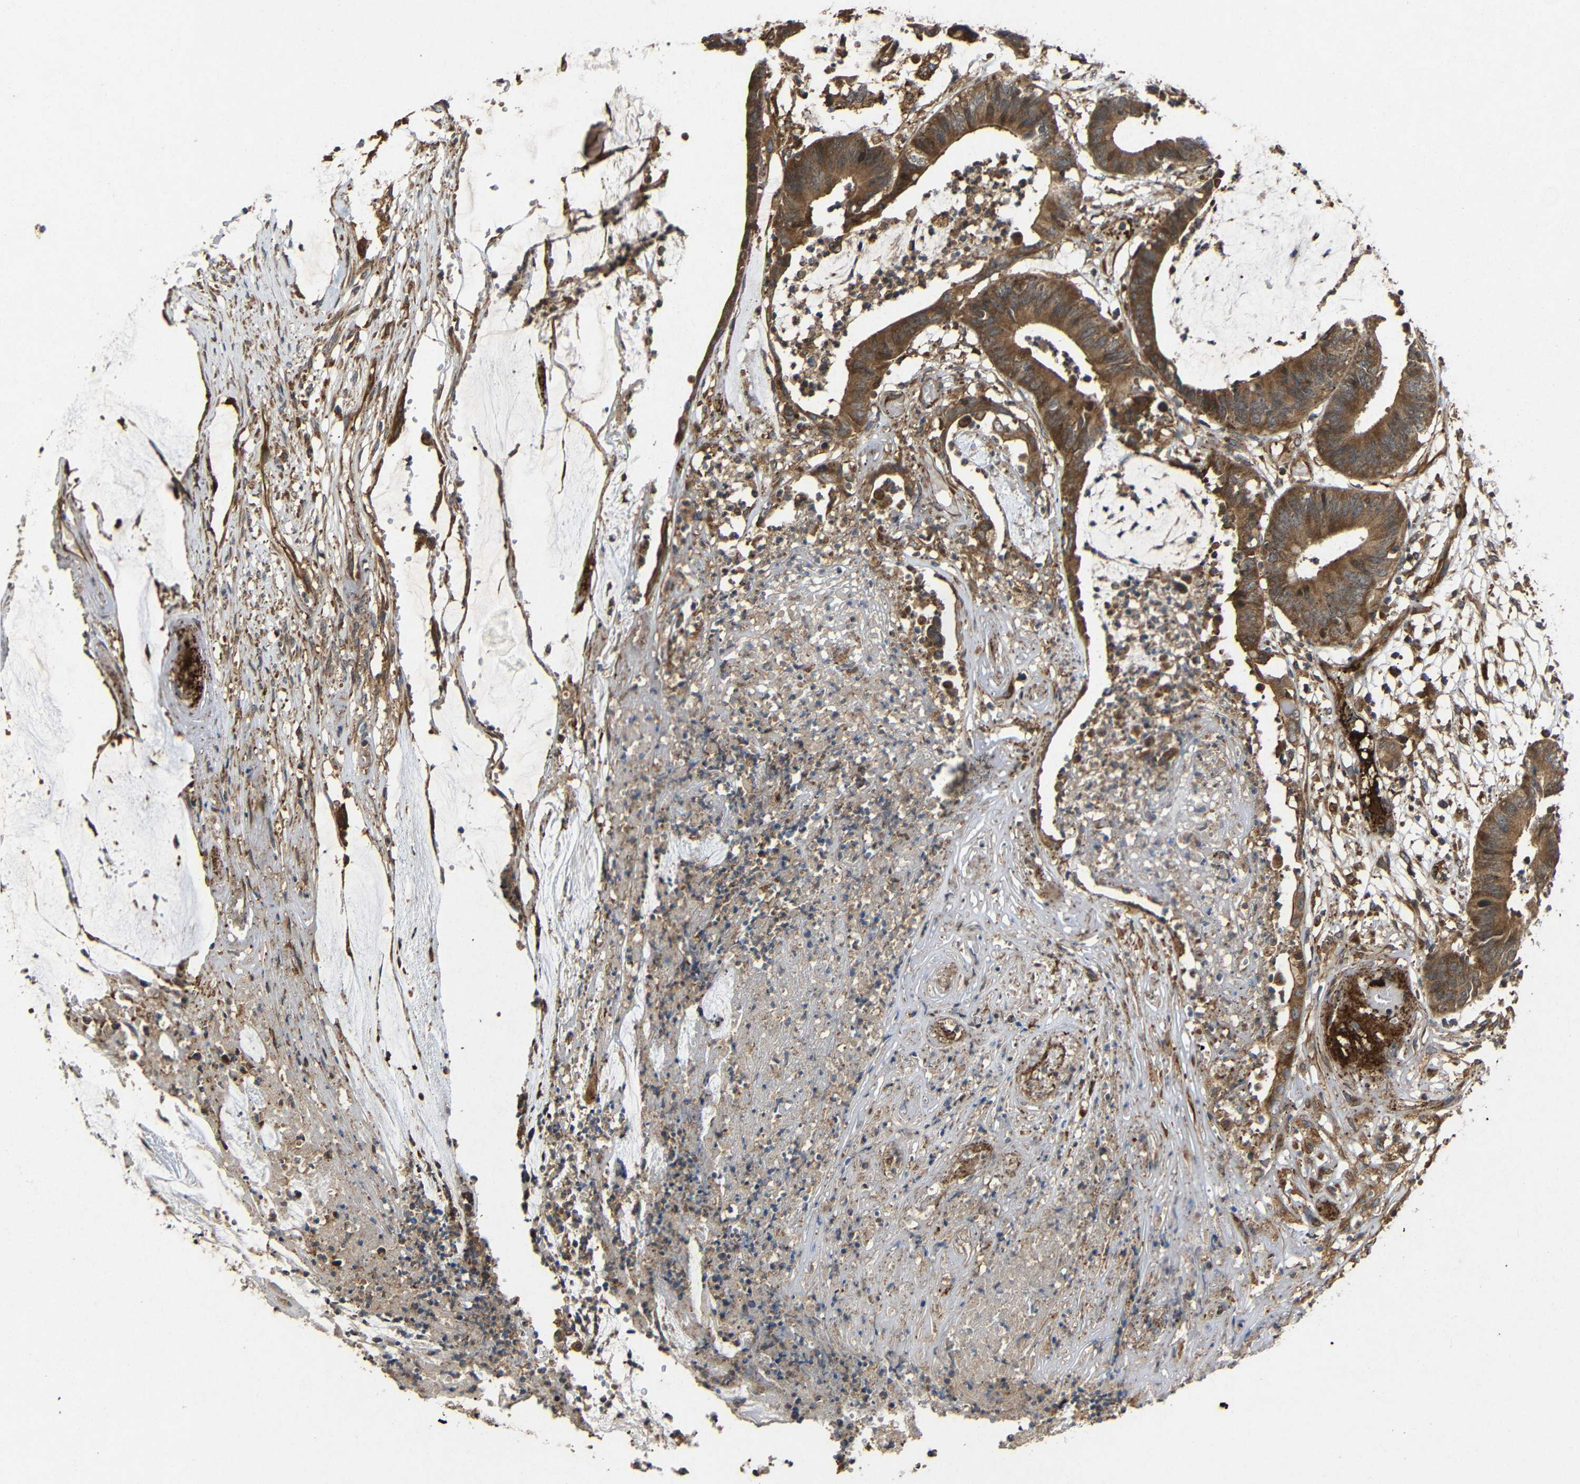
{"staining": {"intensity": "moderate", "quantity": ">75%", "location": "cytoplasmic/membranous"}, "tissue": "colorectal cancer", "cell_type": "Tumor cells", "image_type": "cancer", "snomed": [{"axis": "morphology", "description": "Adenocarcinoma, NOS"}, {"axis": "topography", "description": "Rectum"}], "caption": "Tumor cells display medium levels of moderate cytoplasmic/membranous positivity in about >75% of cells in human adenocarcinoma (colorectal). Immunohistochemistry stains the protein in brown and the nuclei are stained blue.", "gene": "EIF2S1", "patient": {"sex": "female", "age": 66}}